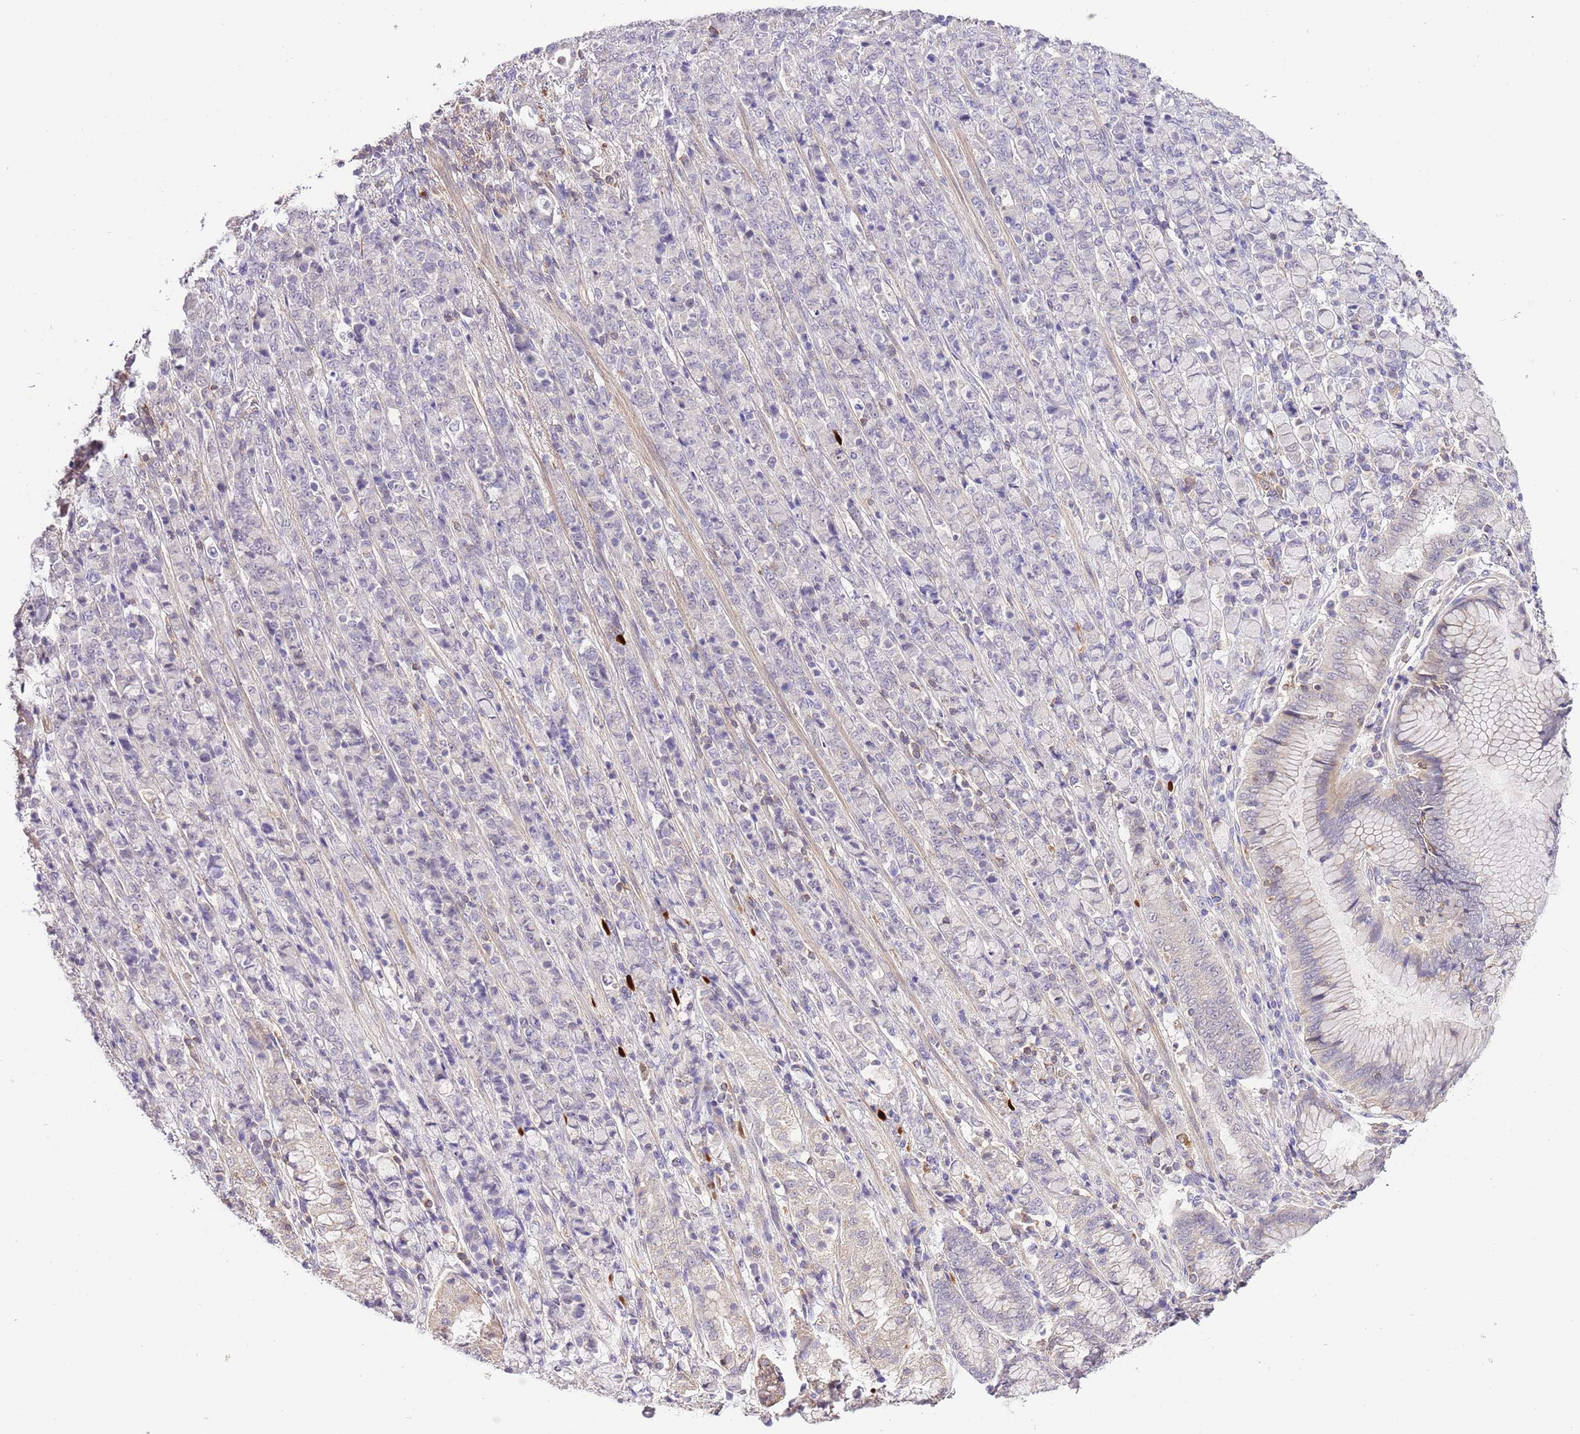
{"staining": {"intensity": "negative", "quantity": "none", "location": "none"}, "tissue": "stomach cancer", "cell_type": "Tumor cells", "image_type": "cancer", "snomed": [{"axis": "morphology", "description": "Adenocarcinoma, NOS"}, {"axis": "topography", "description": "Stomach"}], "caption": "Immunohistochemistry histopathology image of adenocarcinoma (stomach) stained for a protein (brown), which demonstrates no positivity in tumor cells.", "gene": "EFHD1", "patient": {"sex": "female", "age": 79}}